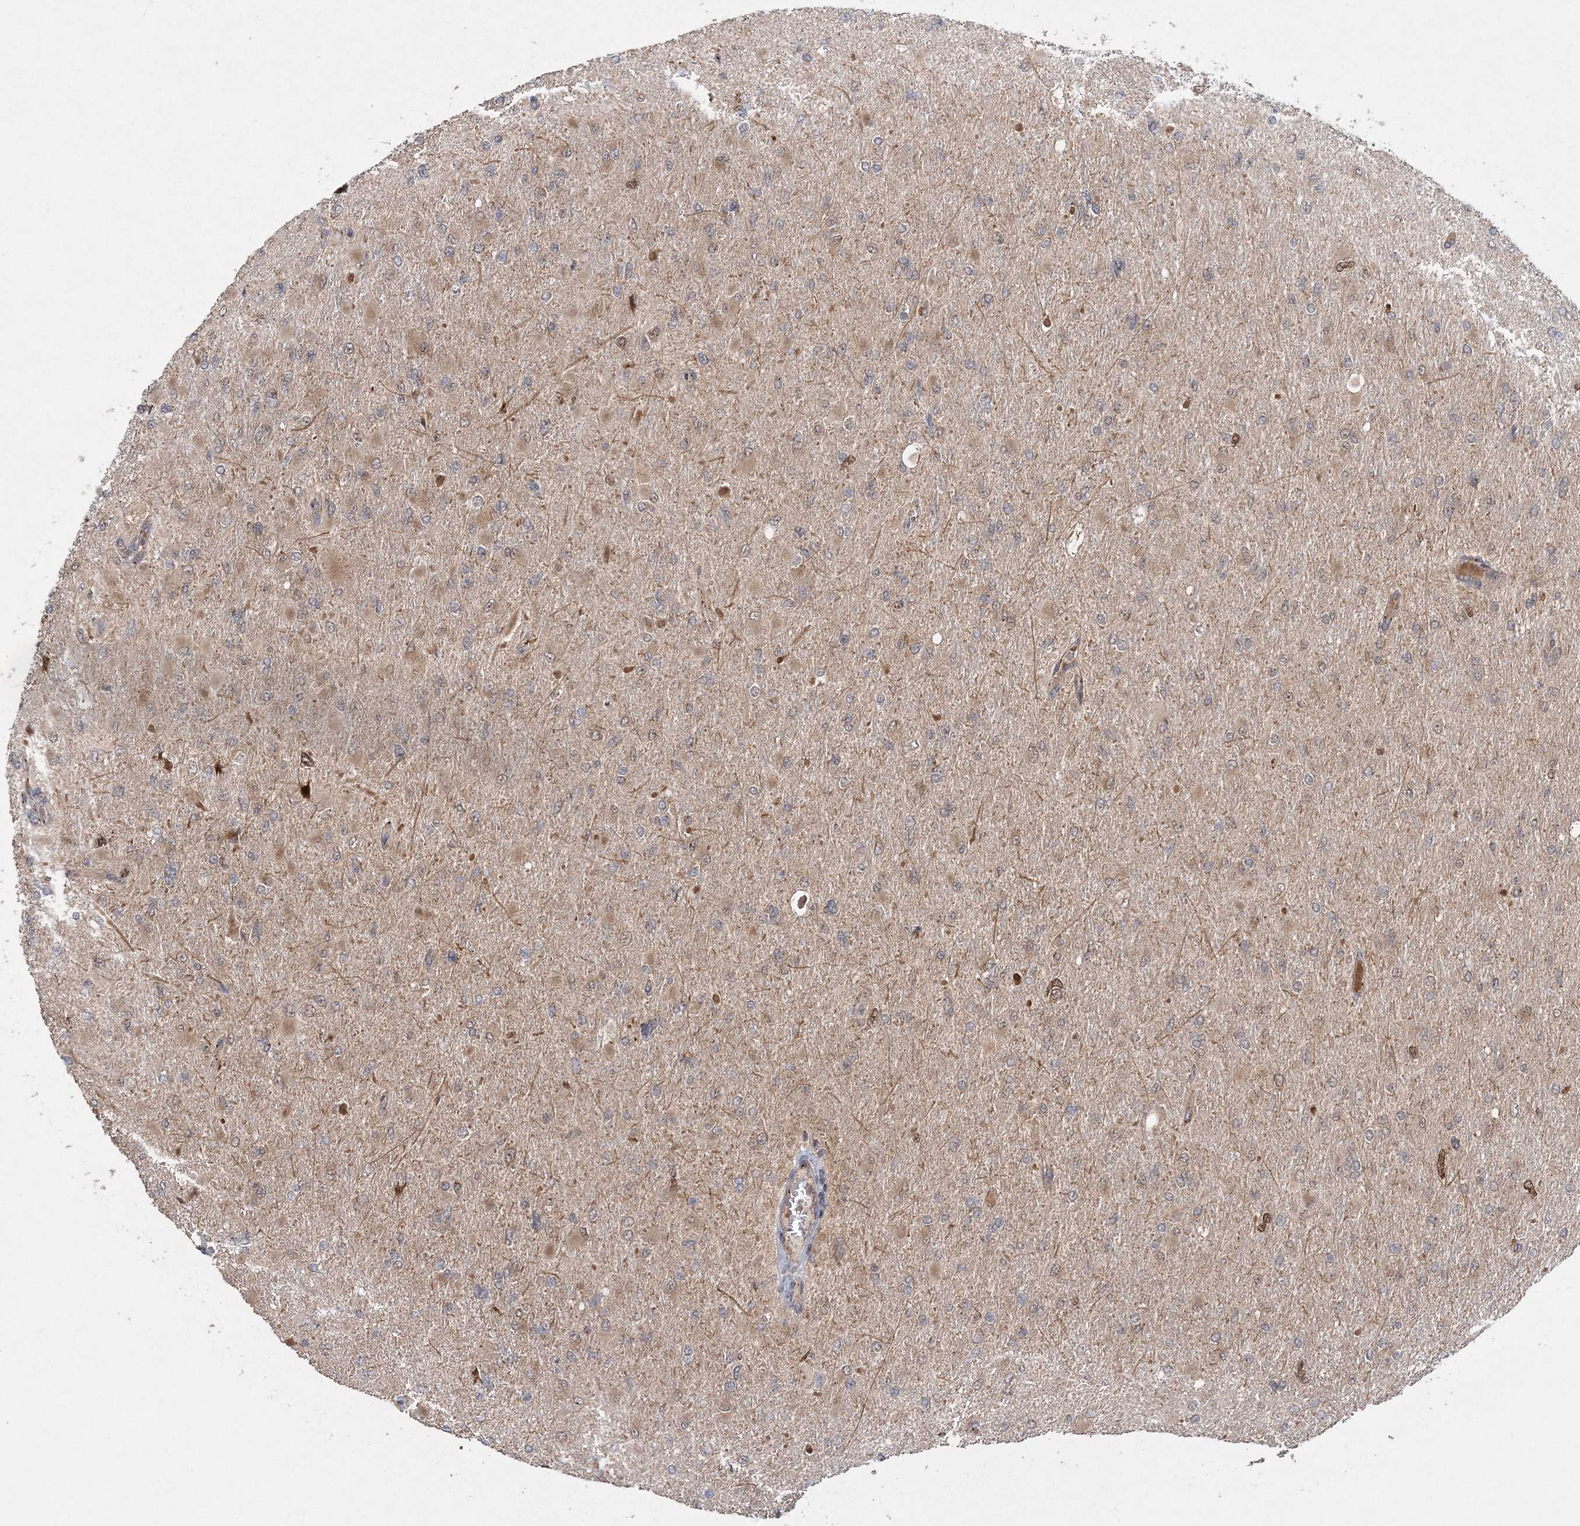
{"staining": {"intensity": "negative", "quantity": "none", "location": "none"}, "tissue": "glioma", "cell_type": "Tumor cells", "image_type": "cancer", "snomed": [{"axis": "morphology", "description": "Glioma, malignant, High grade"}, {"axis": "topography", "description": "Cerebral cortex"}], "caption": "DAB immunohistochemical staining of glioma displays no significant staining in tumor cells.", "gene": "KIF4A", "patient": {"sex": "female", "age": 36}}